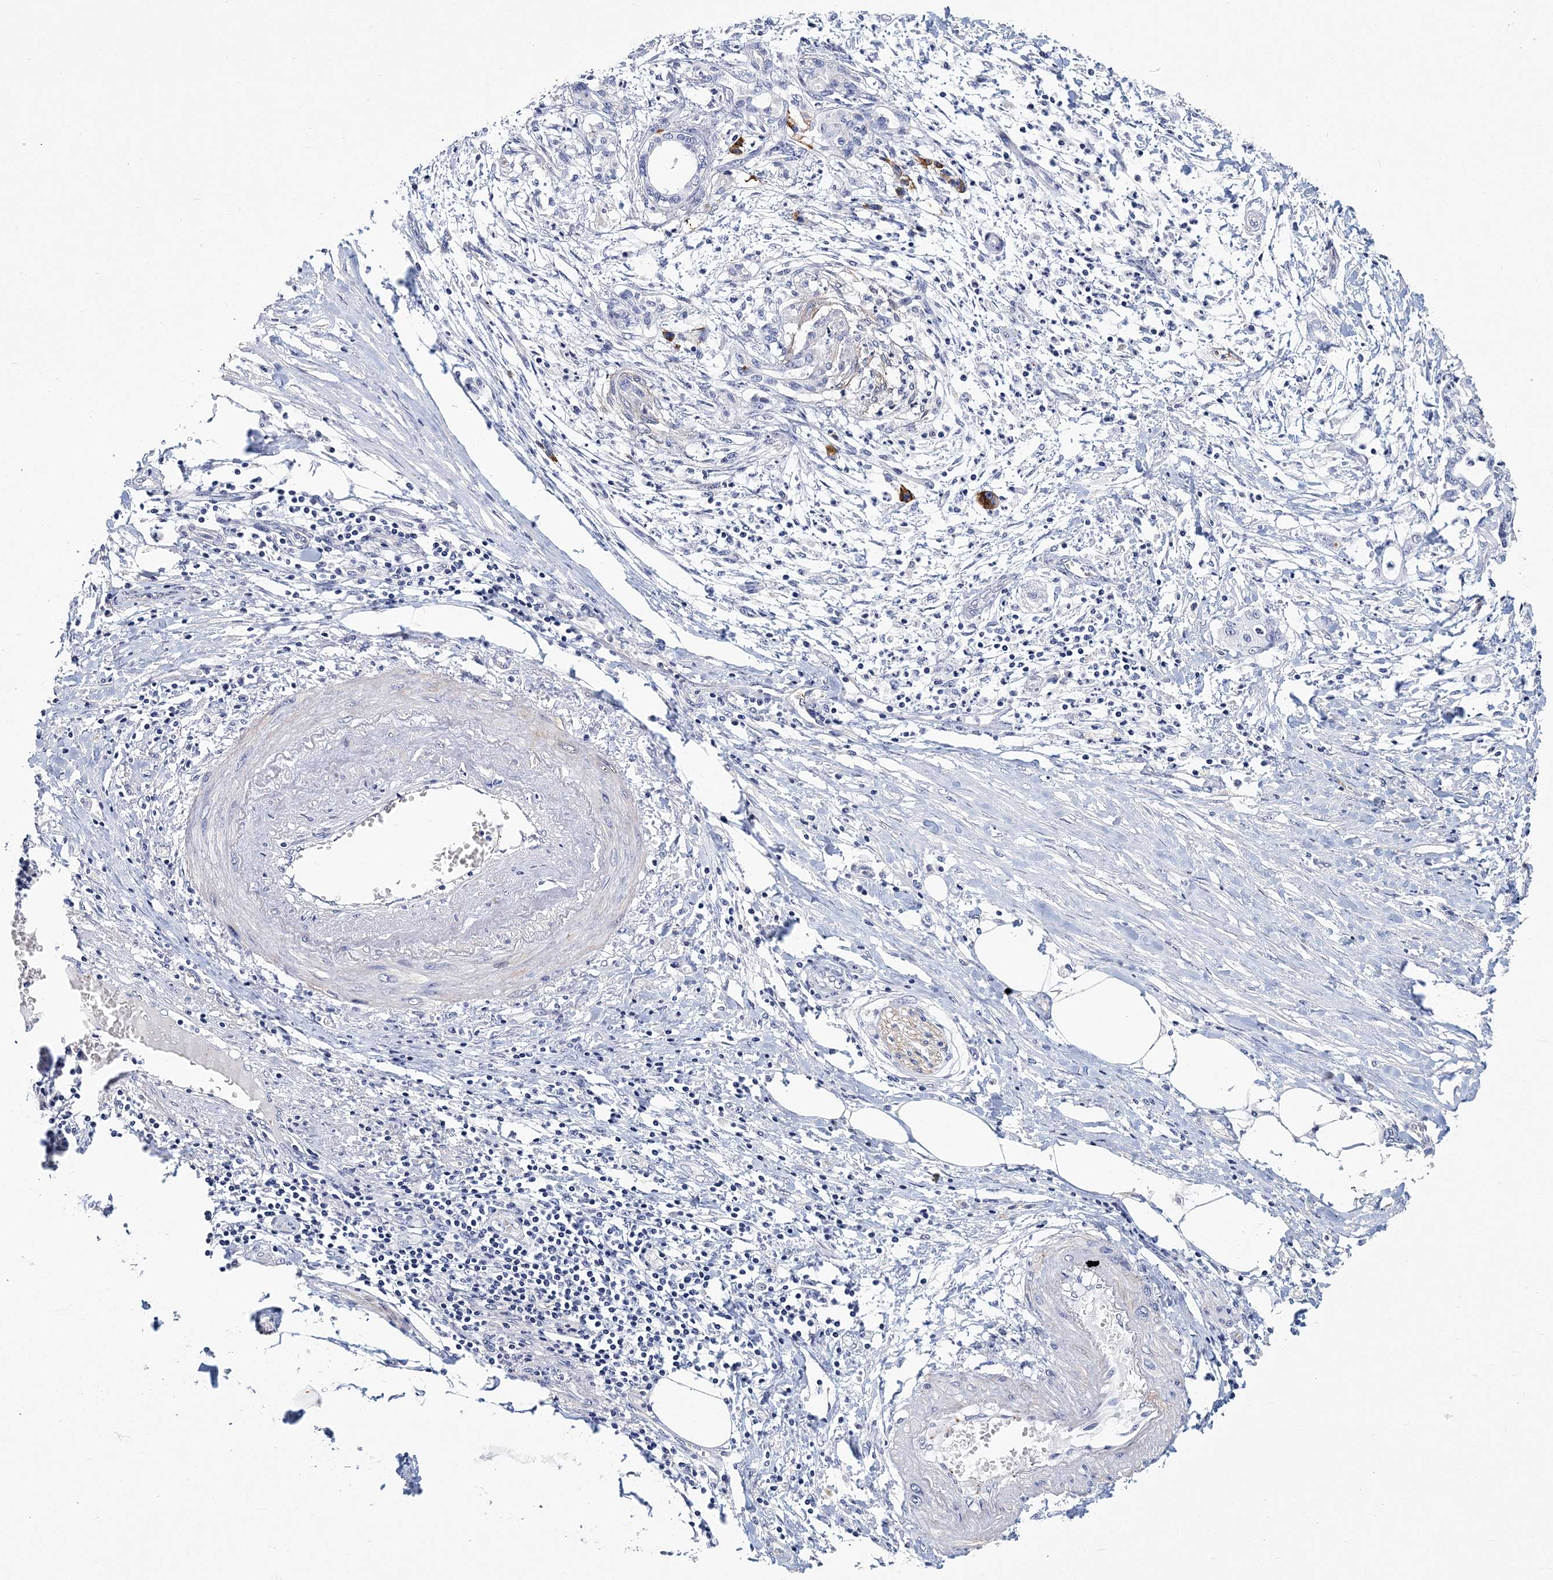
{"staining": {"intensity": "negative", "quantity": "none", "location": "none"}, "tissue": "pancreatic cancer", "cell_type": "Tumor cells", "image_type": "cancer", "snomed": [{"axis": "morphology", "description": "Adenocarcinoma, NOS"}, {"axis": "topography", "description": "Pancreas"}], "caption": "Immunohistochemistry of human pancreatic adenocarcinoma displays no positivity in tumor cells. The staining is performed using DAB (3,3'-diaminobenzidine) brown chromogen with nuclei counter-stained in using hematoxylin.", "gene": "ITGA2B", "patient": {"sex": "female", "age": 55}}